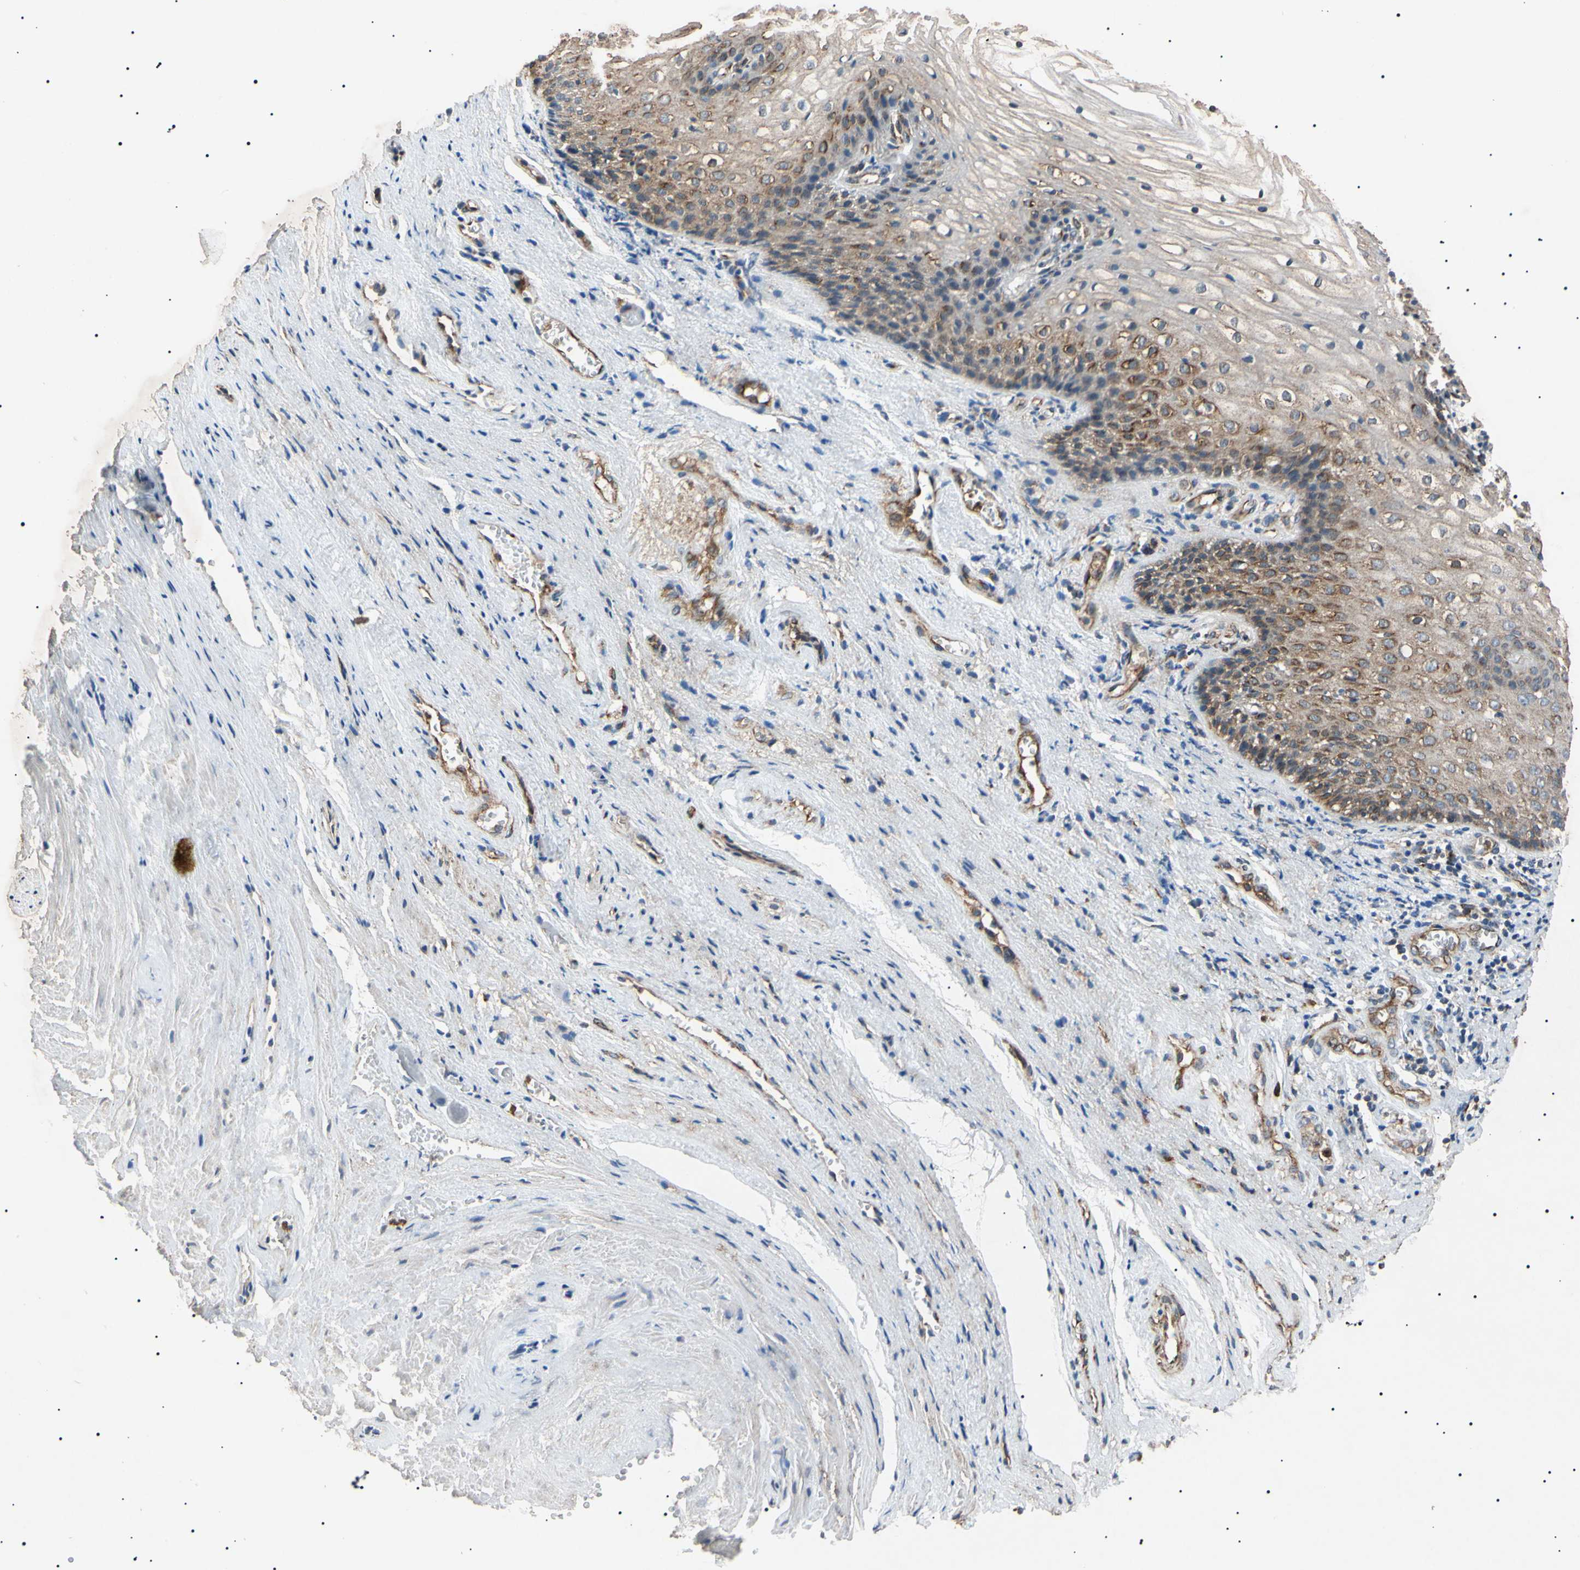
{"staining": {"intensity": "moderate", "quantity": ">75%", "location": "cytoplasmic/membranous"}, "tissue": "vagina", "cell_type": "Squamous epithelial cells", "image_type": "normal", "snomed": [{"axis": "morphology", "description": "Normal tissue, NOS"}, {"axis": "topography", "description": "Vagina"}], "caption": "Normal vagina shows moderate cytoplasmic/membranous expression in approximately >75% of squamous epithelial cells, visualized by immunohistochemistry.", "gene": "TUBB4A", "patient": {"sex": "female", "age": 34}}